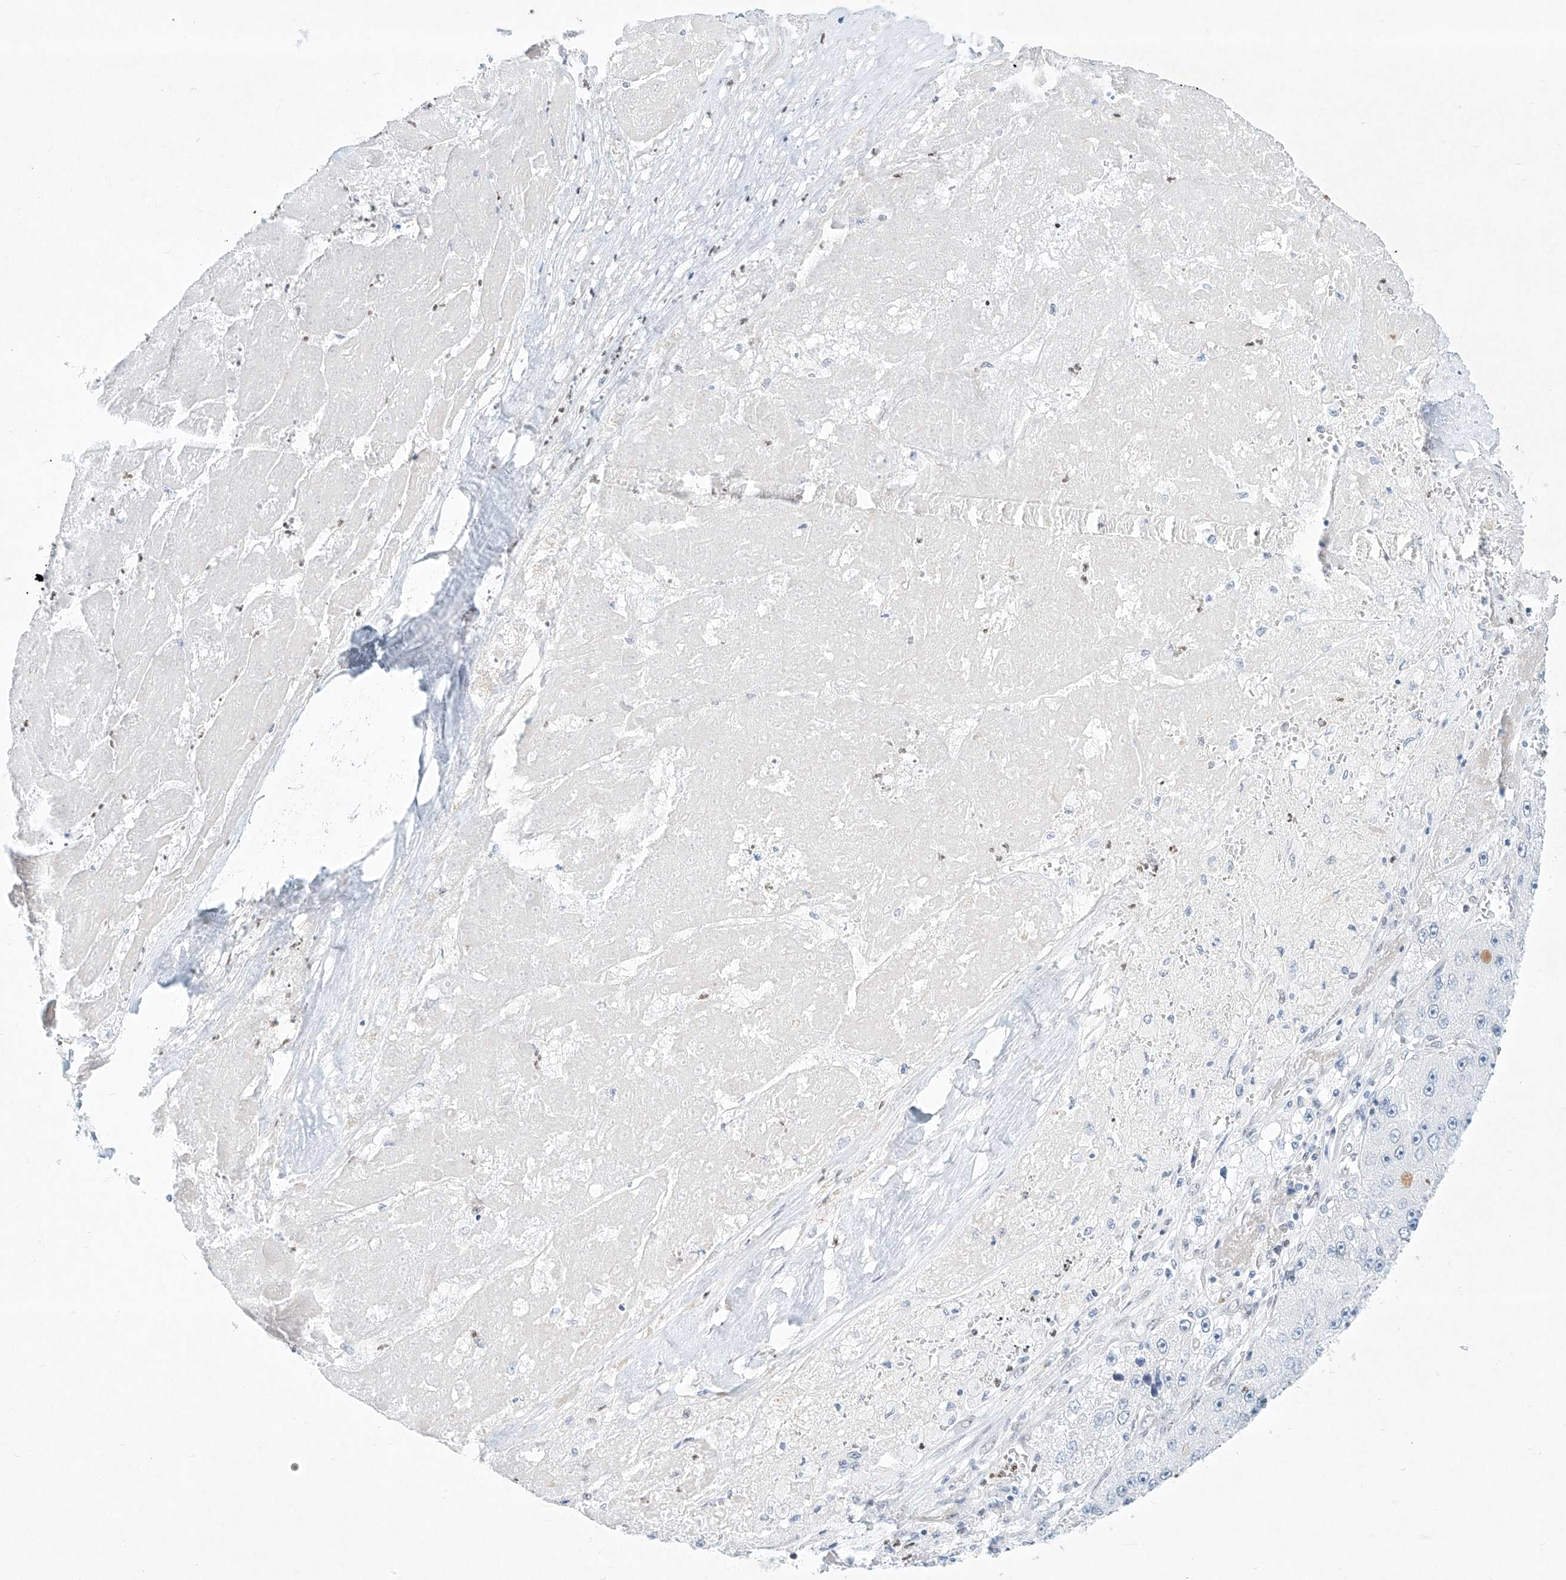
{"staining": {"intensity": "negative", "quantity": "none", "location": "none"}, "tissue": "liver cancer", "cell_type": "Tumor cells", "image_type": "cancer", "snomed": [{"axis": "morphology", "description": "Carcinoma, Hepatocellular, NOS"}, {"axis": "topography", "description": "Liver"}], "caption": "High power microscopy histopathology image of an immunohistochemistry (IHC) image of liver hepatocellular carcinoma, revealing no significant expression in tumor cells.", "gene": "REEP2", "patient": {"sex": "female", "age": 73}}